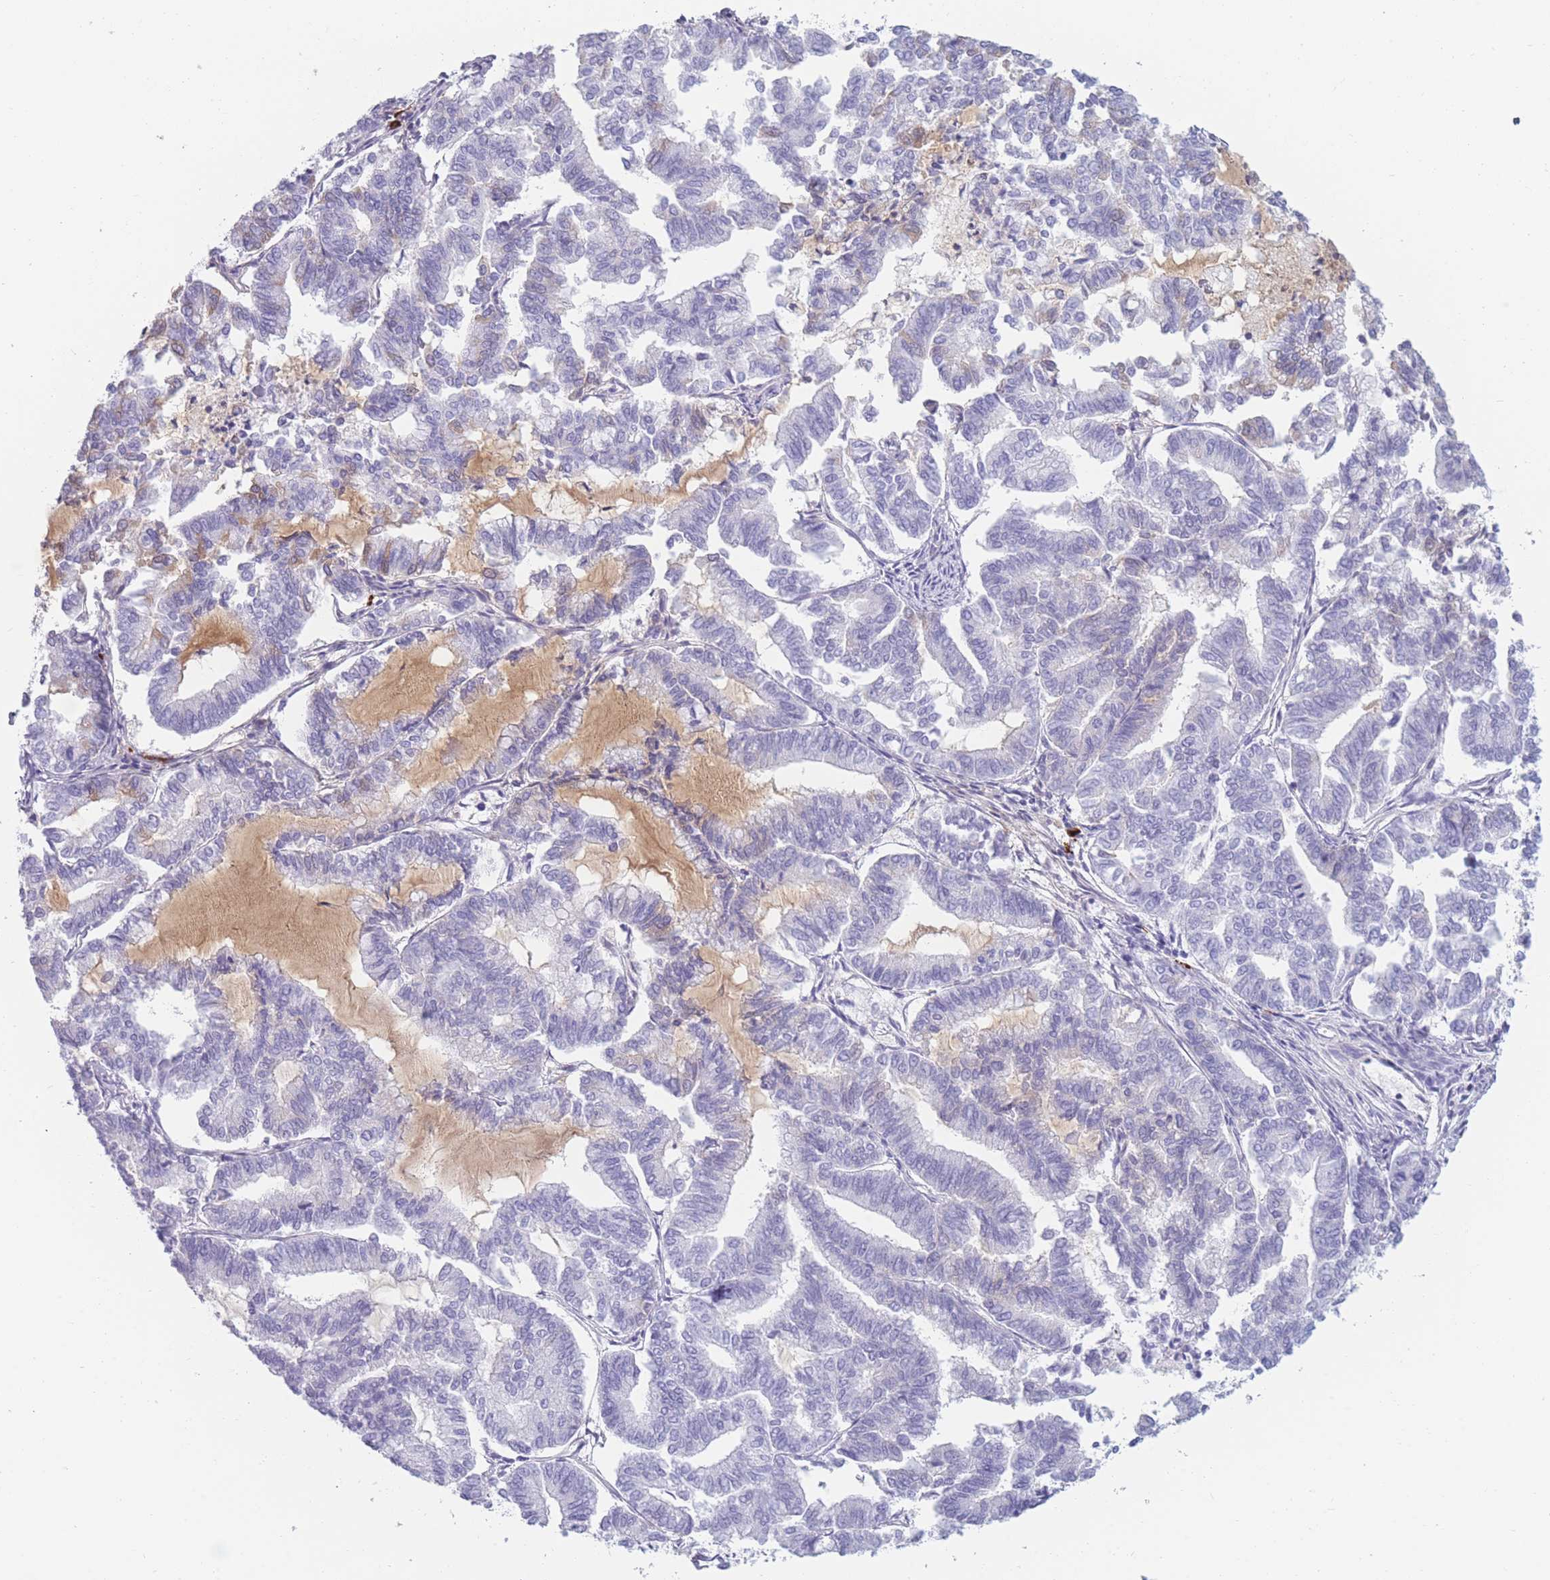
{"staining": {"intensity": "negative", "quantity": "none", "location": "none"}, "tissue": "endometrial cancer", "cell_type": "Tumor cells", "image_type": "cancer", "snomed": [{"axis": "morphology", "description": "Adenocarcinoma, NOS"}, {"axis": "topography", "description": "Endometrium"}], "caption": "Human endometrial cancer stained for a protein using immunohistochemistry demonstrates no staining in tumor cells.", "gene": "TNFSF11", "patient": {"sex": "female", "age": 79}}